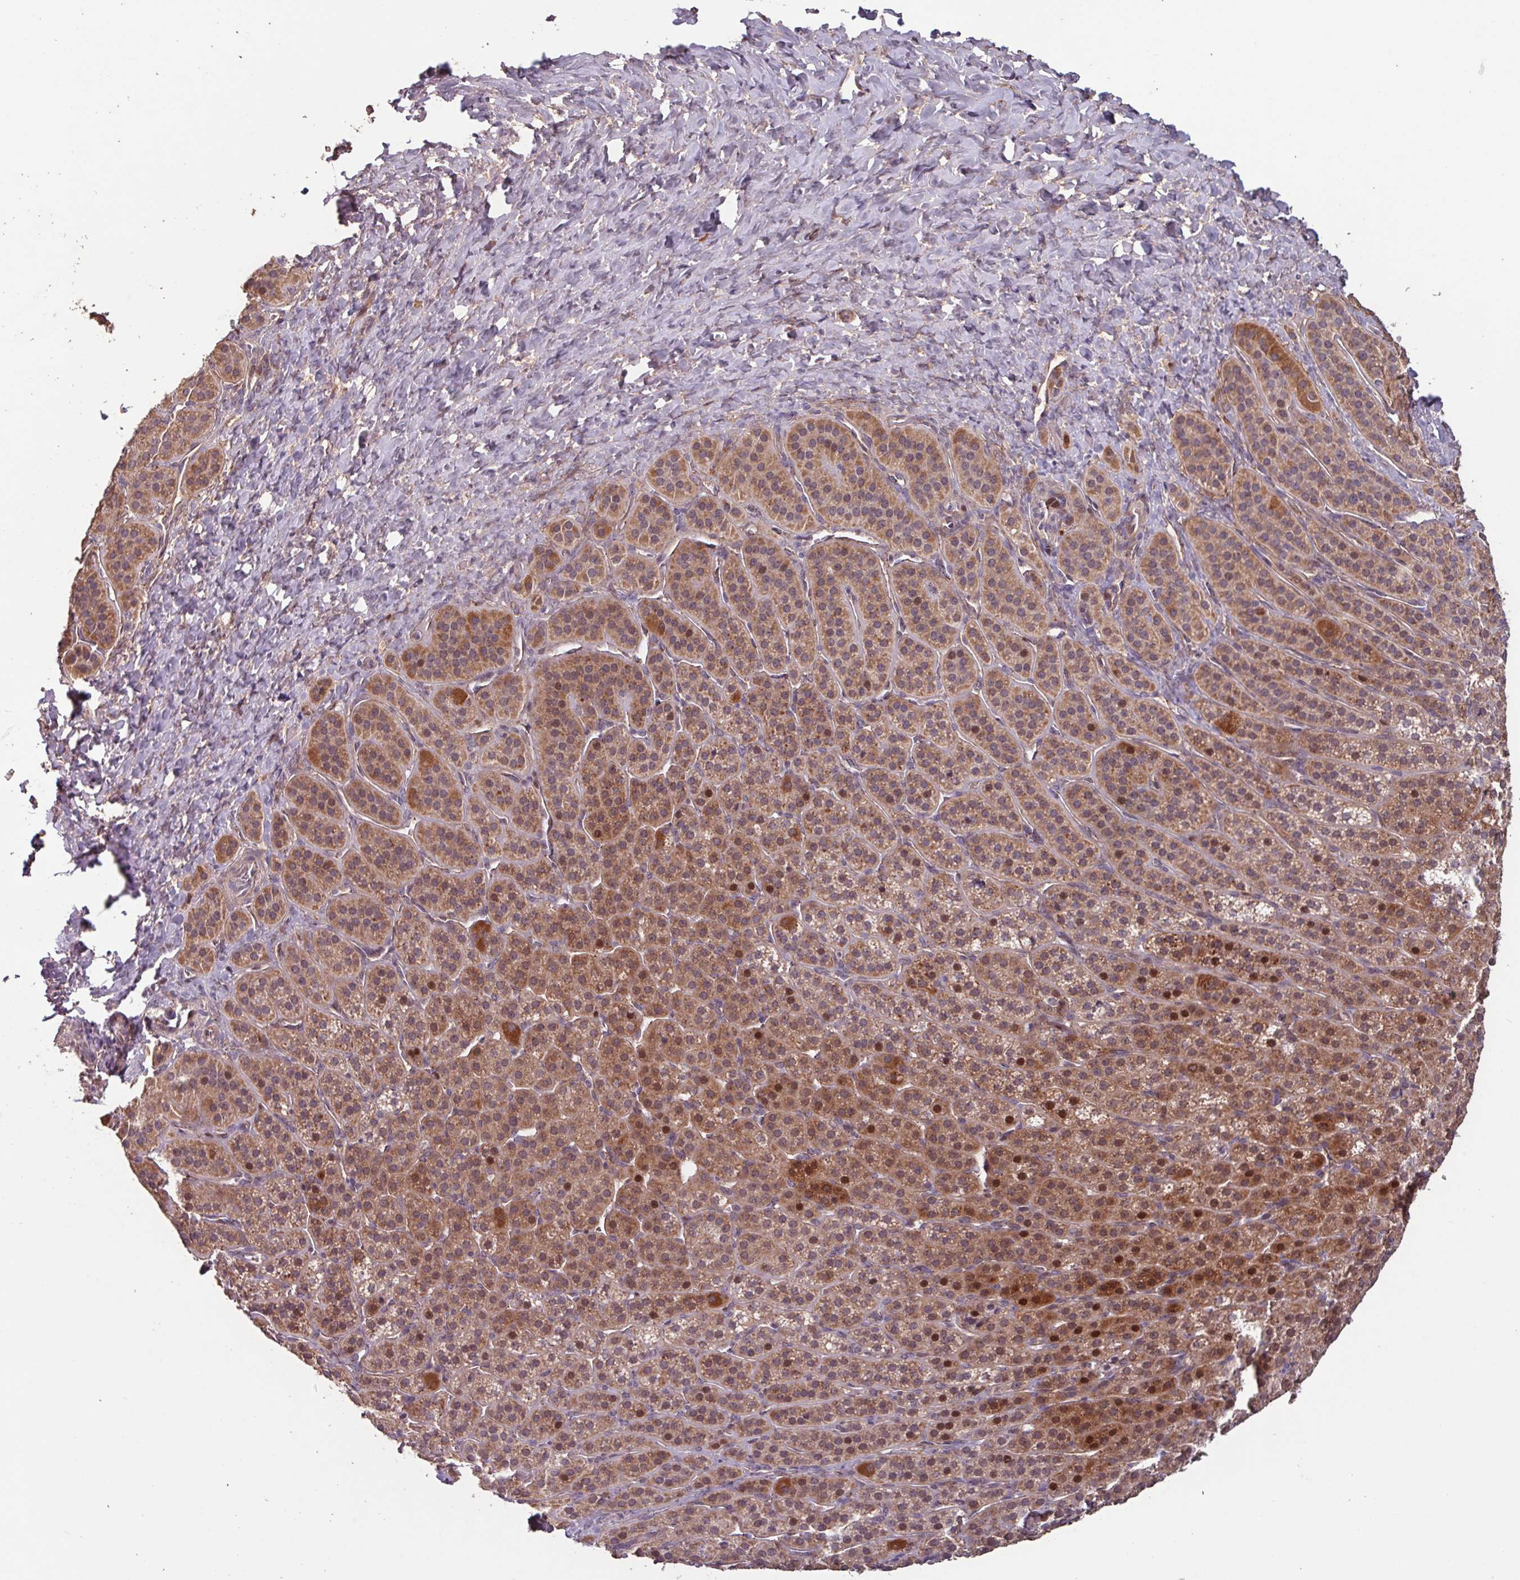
{"staining": {"intensity": "strong", "quantity": ">75%", "location": "cytoplasmic/membranous,nuclear"}, "tissue": "adrenal gland", "cell_type": "Glandular cells", "image_type": "normal", "snomed": [{"axis": "morphology", "description": "Normal tissue, NOS"}, {"axis": "topography", "description": "Adrenal gland"}], "caption": "Adrenal gland stained for a protein demonstrates strong cytoplasmic/membranous,nuclear positivity in glandular cells. The staining was performed using DAB (3,3'-diaminobenzidine) to visualize the protein expression in brown, while the nuclei were stained in blue with hematoxylin (Magnification: 20x).", "gene": "TMEM88", "patient": {"sex": "female", "age": 41}}